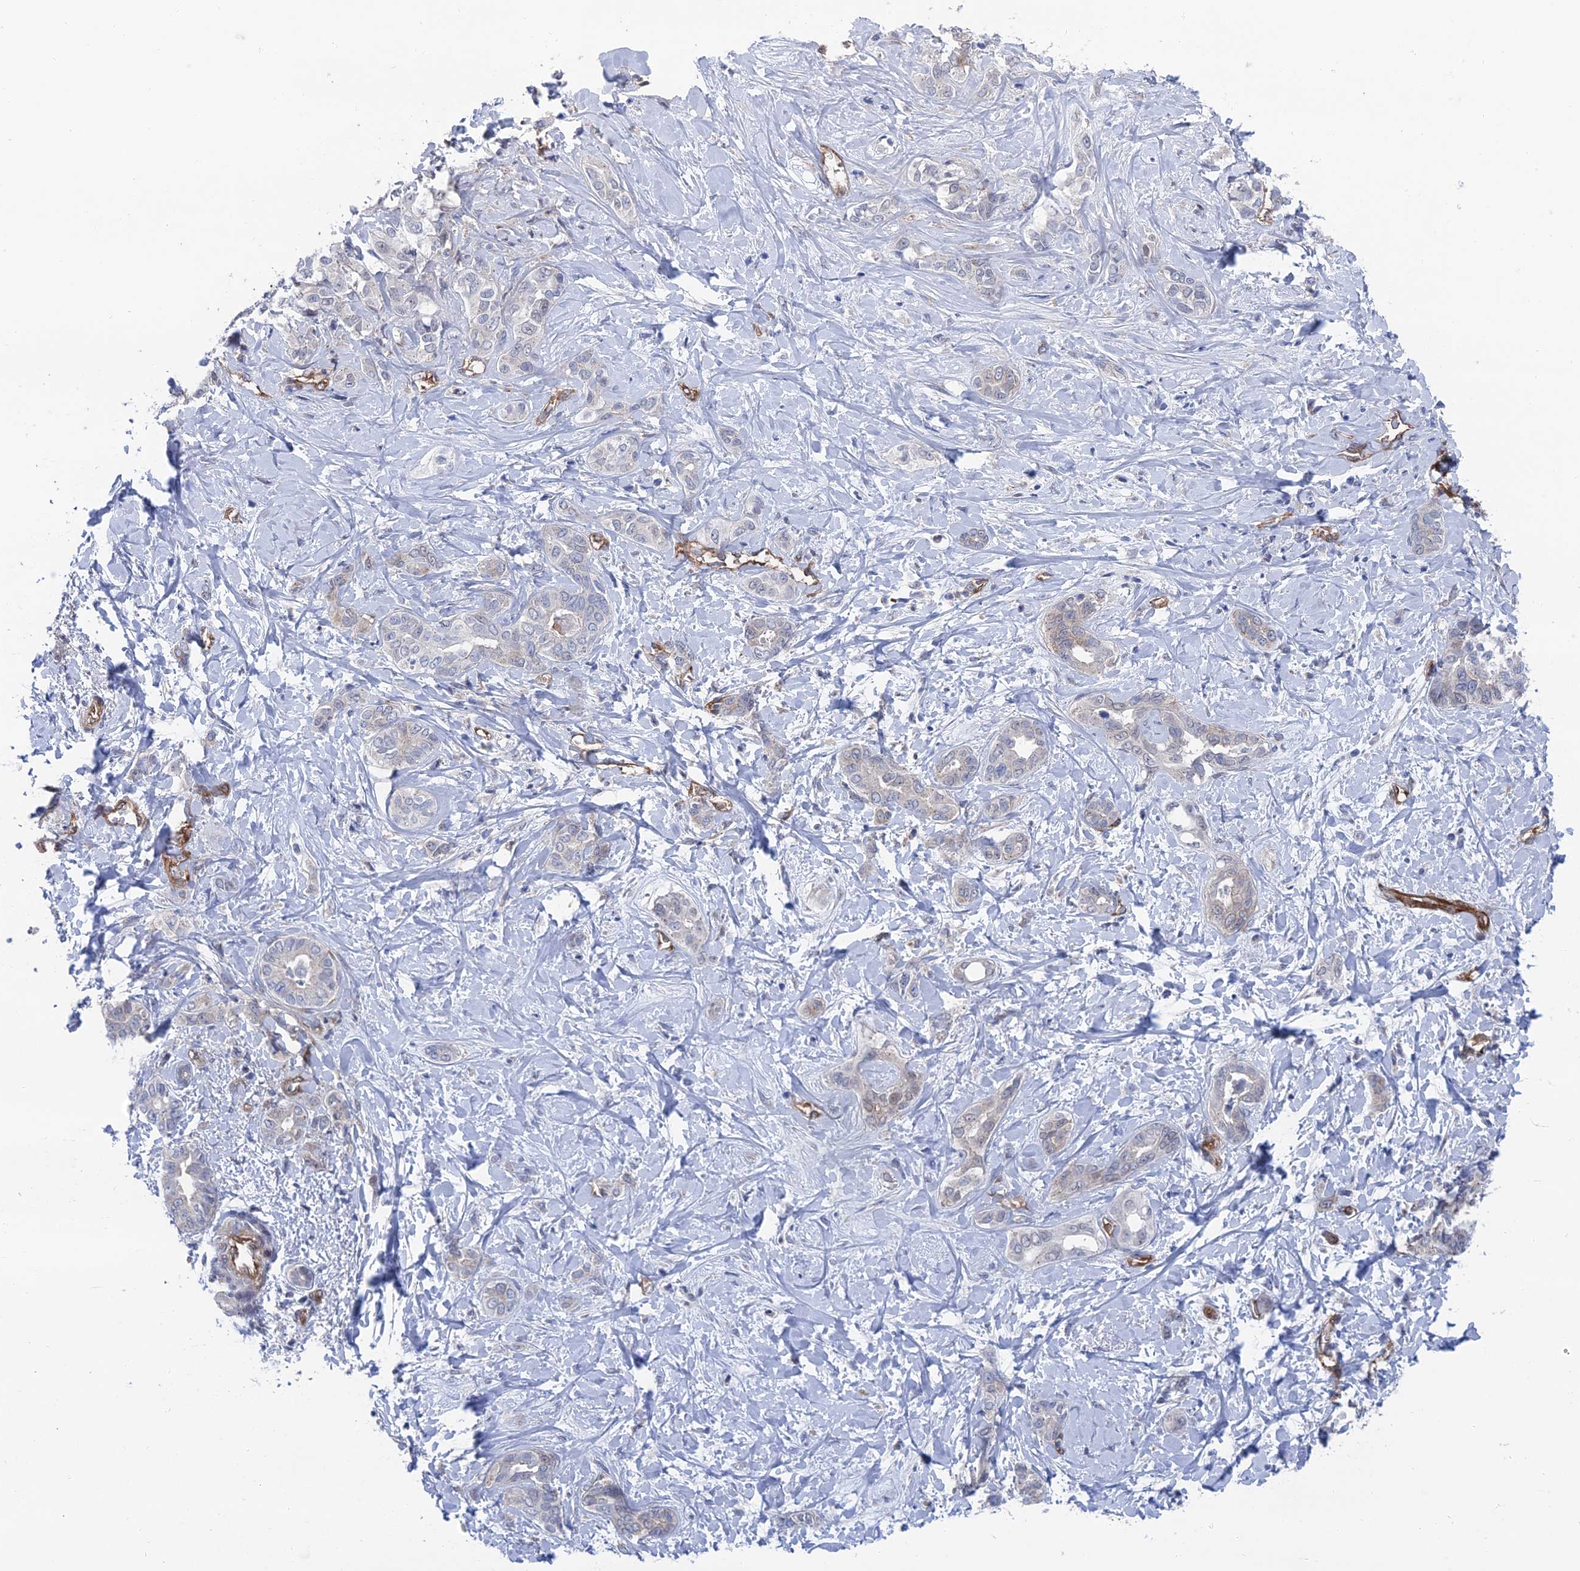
{"staining": {"intensity": "negative", "quantity": "none", "location": "none"}, "tissue": "liver cancer", "cell_type": "Tumor cells", "image_type": "cancer", "snomed": [{"axis": "morphology", "description": "Cholangiocarcinoma"}, {"axis": "topography", "description": "Liver"}], "caption": "The immunohistochemistry (IHC) photomicrograph has no significant expression in tumor cells of cholangiocarcinoma (liver) tissue.", "gene": "ARAP3", "patient": {"sex": "female", "age": 77}}